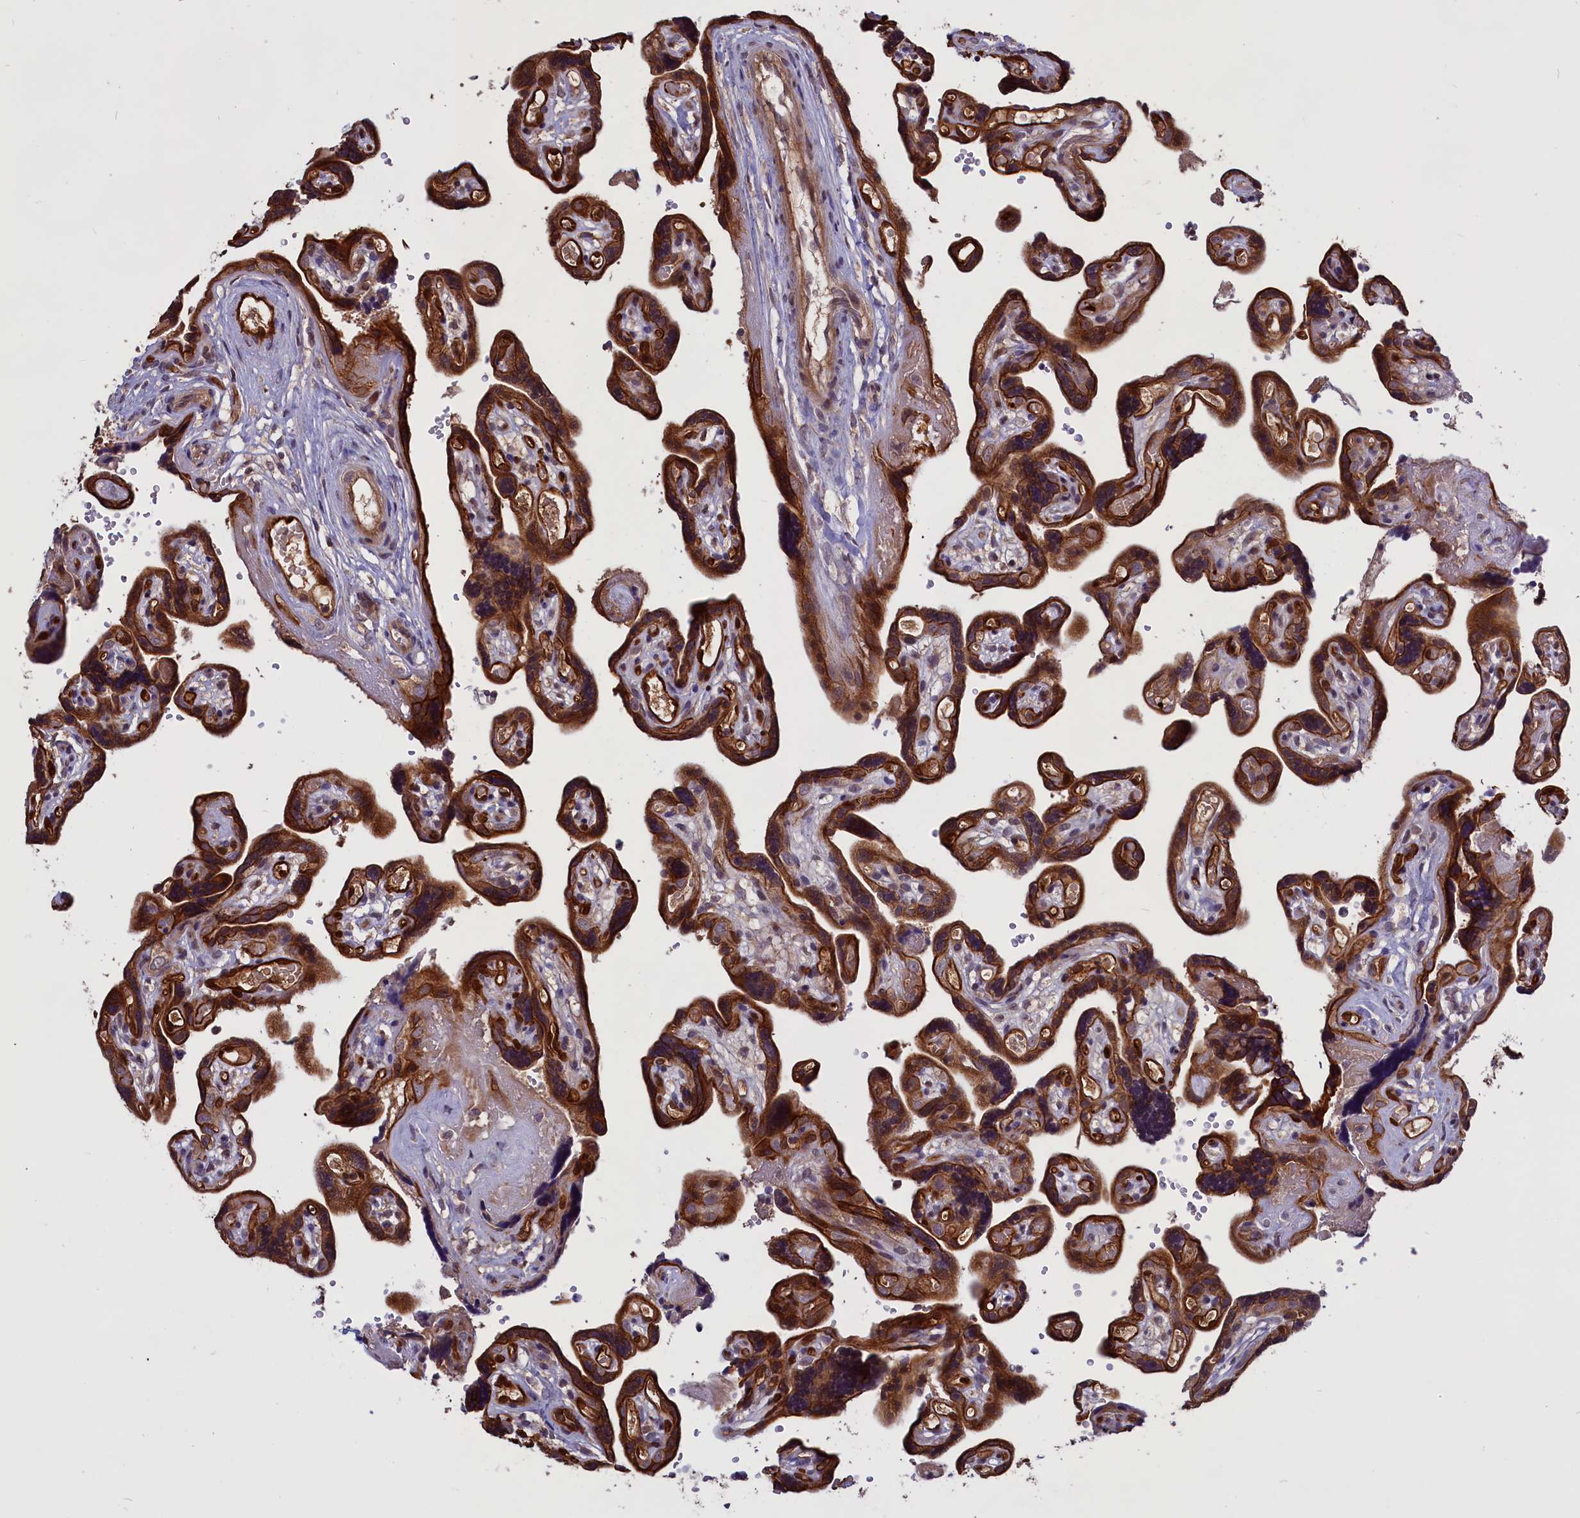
{"staining": {"intensity": "strong", "quantity": ">75%", "location": "cytoplasmic/membranous"}, "tissue": "placenta", "cell_type": "Trophoblastic cells", "image_type": "normal", "snomed": [{"axis": "morphology", "description": "Normal tissue, NOS"}, {"axis": "topography", "description": "Placenta"}], "caption": "Placenta stained for a protein (brown) demonstrates strong cytoplasmic/membranous positive positivity in about >75% of trophoblastic cells.", "gene": "DENND1B", "patient": {"sex": "female", "age": 30}}